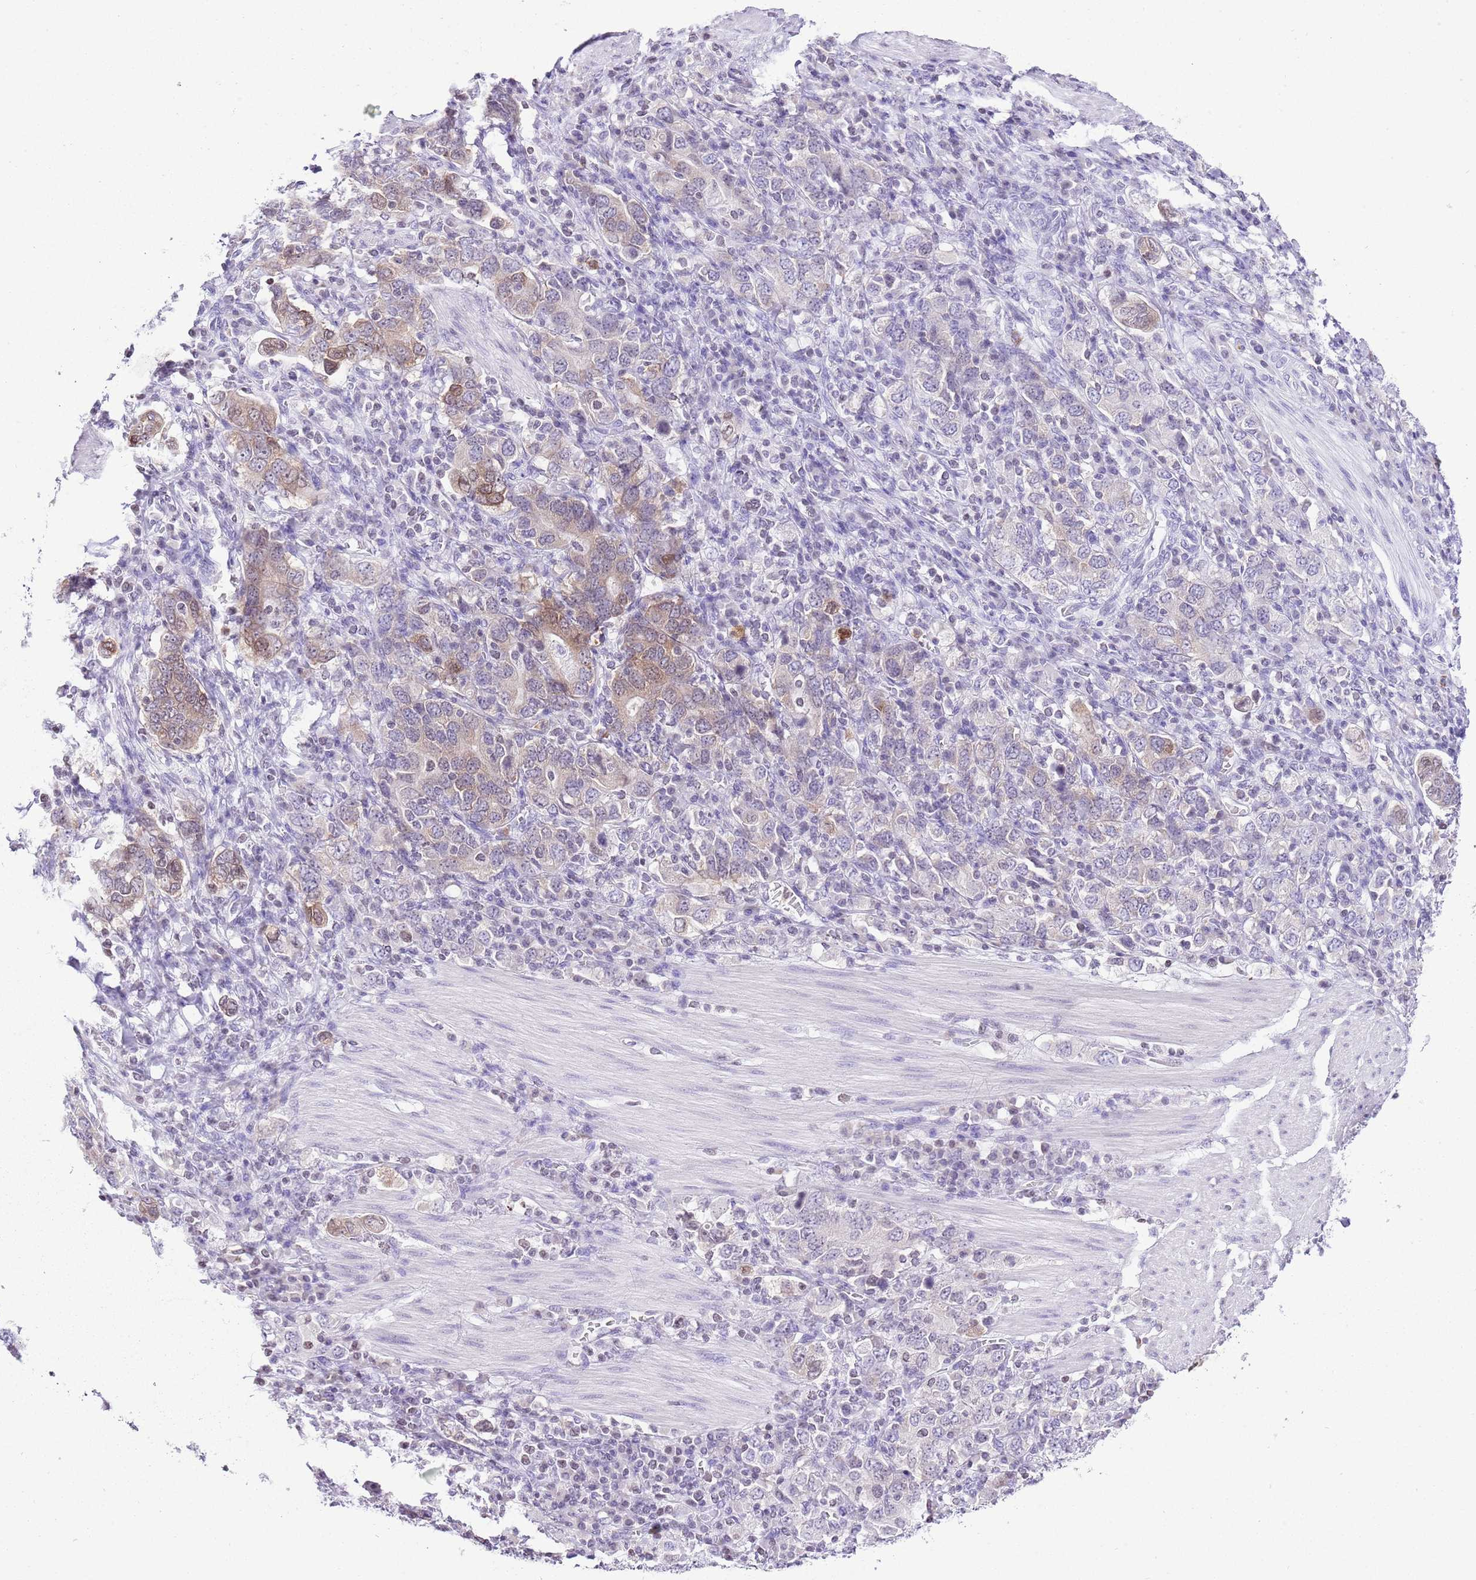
{"staining": {"intensity": "weak", "quantity": "25%-75%", "location": "cytoplasmic/membranous"}, "tissue": "stomach cancer", "cell_type": "Tumor cells", "image_type": "cancer", "snomed": [{"axis": "morphology", "description": "Adenocarcinoma, NOS"}, {"axis": "topography", "description": "Stomach, upper"}, {"axis": "topography", "description": "Stomach"}], "caption": "Stomach adenocarcinoma stained with a protein marker reveals weak staining in tumor cells.", "gene": "PRR15", "patient": {"sex": "male", "age": 62}}